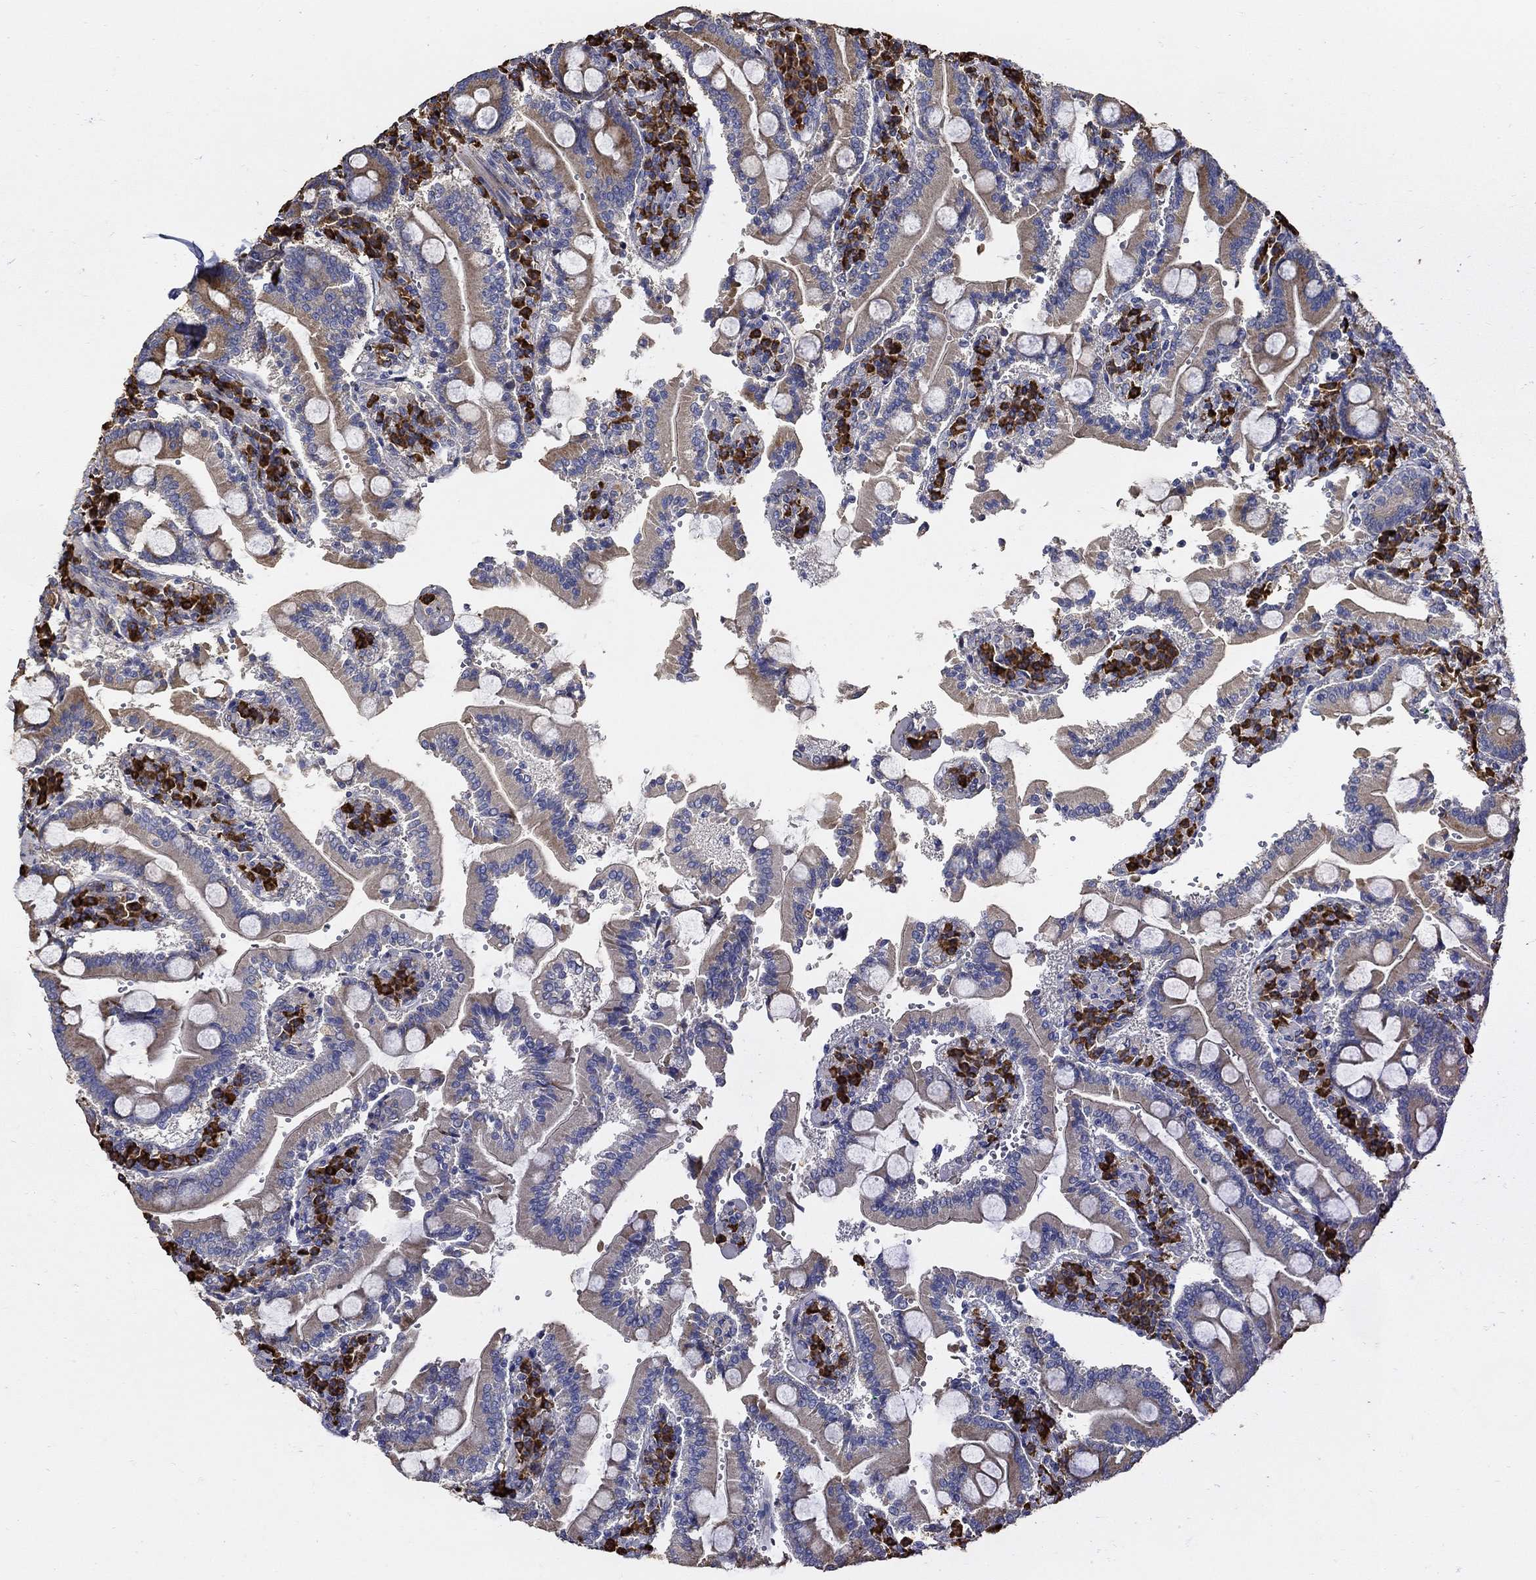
{"staining": {"intensity": "moderate", "quantity": "<25%", "location": "cytoplasmic/membranous"}, "tissue": "duodenum", "cell_type": "Glandular cells", "image_type": "normal", "snomed": [{"axis": "morphology", "description": "Normal tissue, NOS"}, {"axis": "topography", "description": "Duodenum"}], "caption": "Immunohistochemistry (IHC) photomicrograph of normal duodenum: human duodenum stained using immunohistochemistry (IHC) demonstrates low levels of moderate protein expression localized specifically in the cytoplasmic/membranous of glandular cells, appearing as a cytoplasmic/membranous brown color.", "gene": "EMILIN3", "patient": {"sex": "female", "age": 62}}